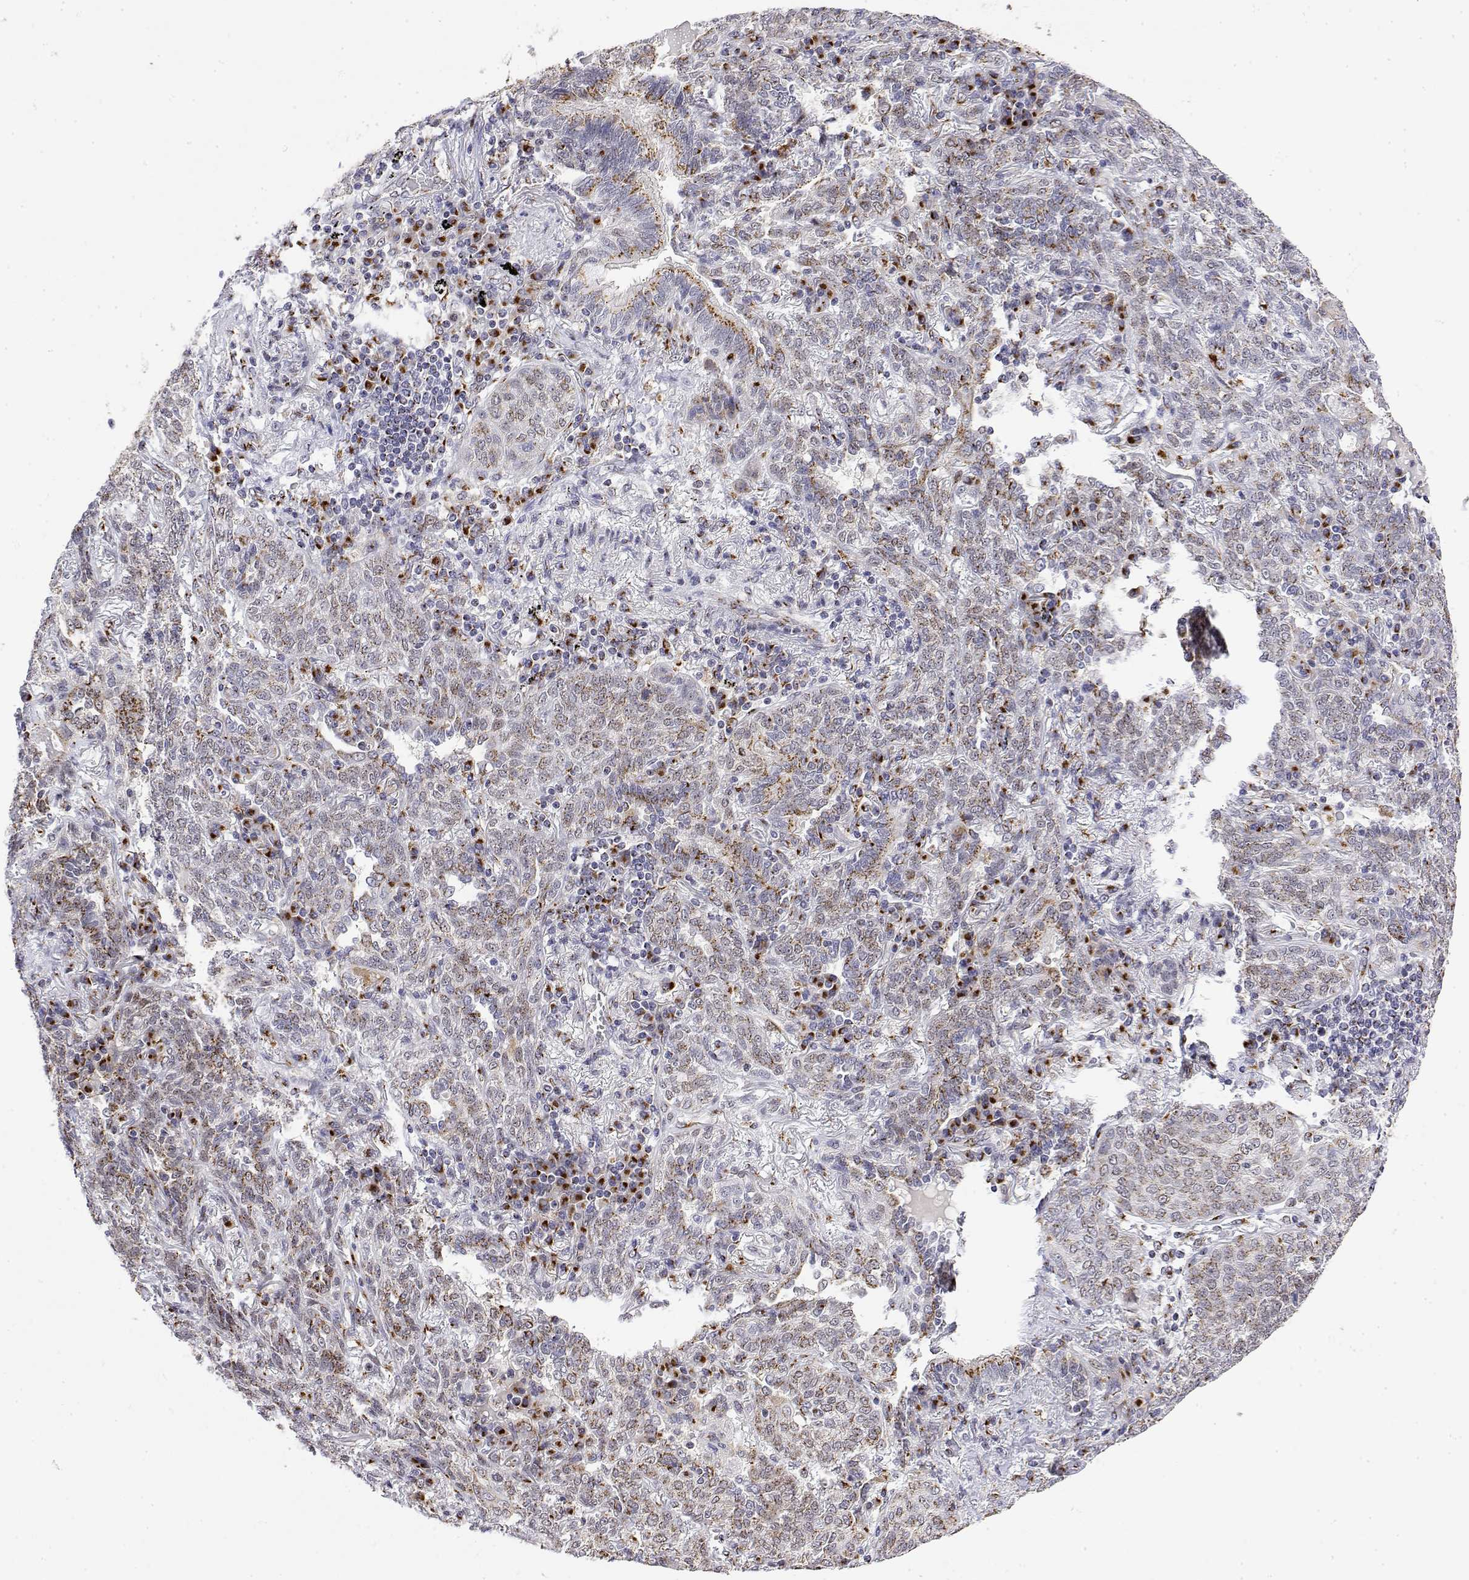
{"staining": {"intensity": "moderate", "quantity": "<25%", "location": "cytoplasmic/membranous"}, "tissue": "lung cancer", "cell_type": "Tumor cells", "image_type": "cancer", "snomed": [{"axis": "morphology", "description": "Squamous cell carcinoma, NOS"}, {"axis": "topography", "description": "Lung"}], "caption": "An immunohistochemistry (IHC) histopathology image of neoplastic tissue is shown. Protein staining in brown highlights moderate cytoplasmic/membranous positivity in squamous cell carcinoma (lung) within tumor cells. Nuclei are stained in blue.", "gene": "YIPF3", "patient": {"sex": "female", "age": 70}}